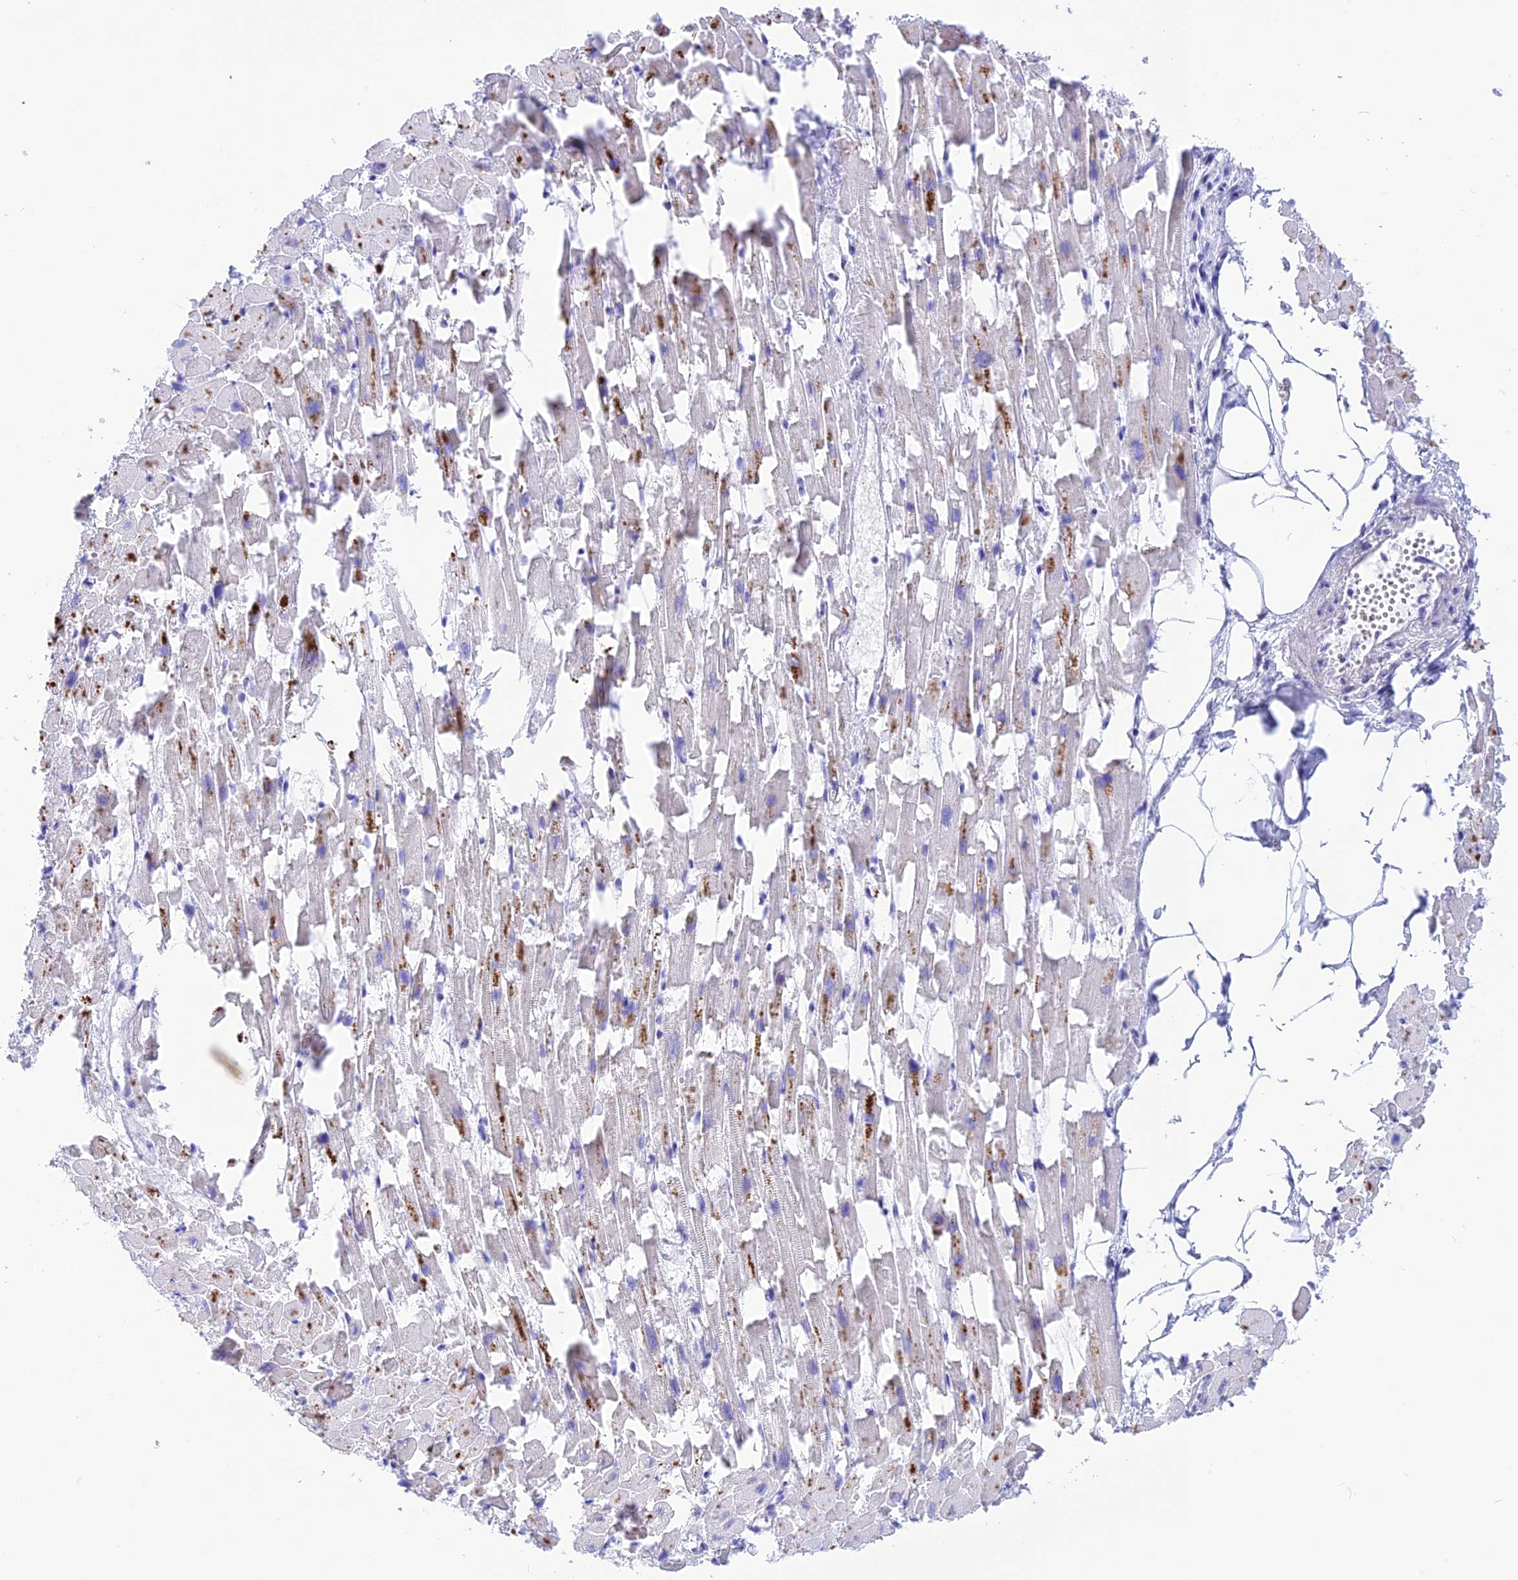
{"staining": {"intensity": "negative", "quantity": "none", "location": "none"}, "tissue": "heart muscle", "cell_type": "Cardiomyocytes", "image_type": "normal", "snomed": [{"axis": "morphology", "description": "Normal tissue, NOS"}, {"axis": "topography", "description": "Heart"}], "caption": "Immunohistochemical staining of normal heart muscle reveals no significant staining in cardiomyocytes.", "gene": "GLYATL1B", "patient": {"sex": "female", "age": 64}}